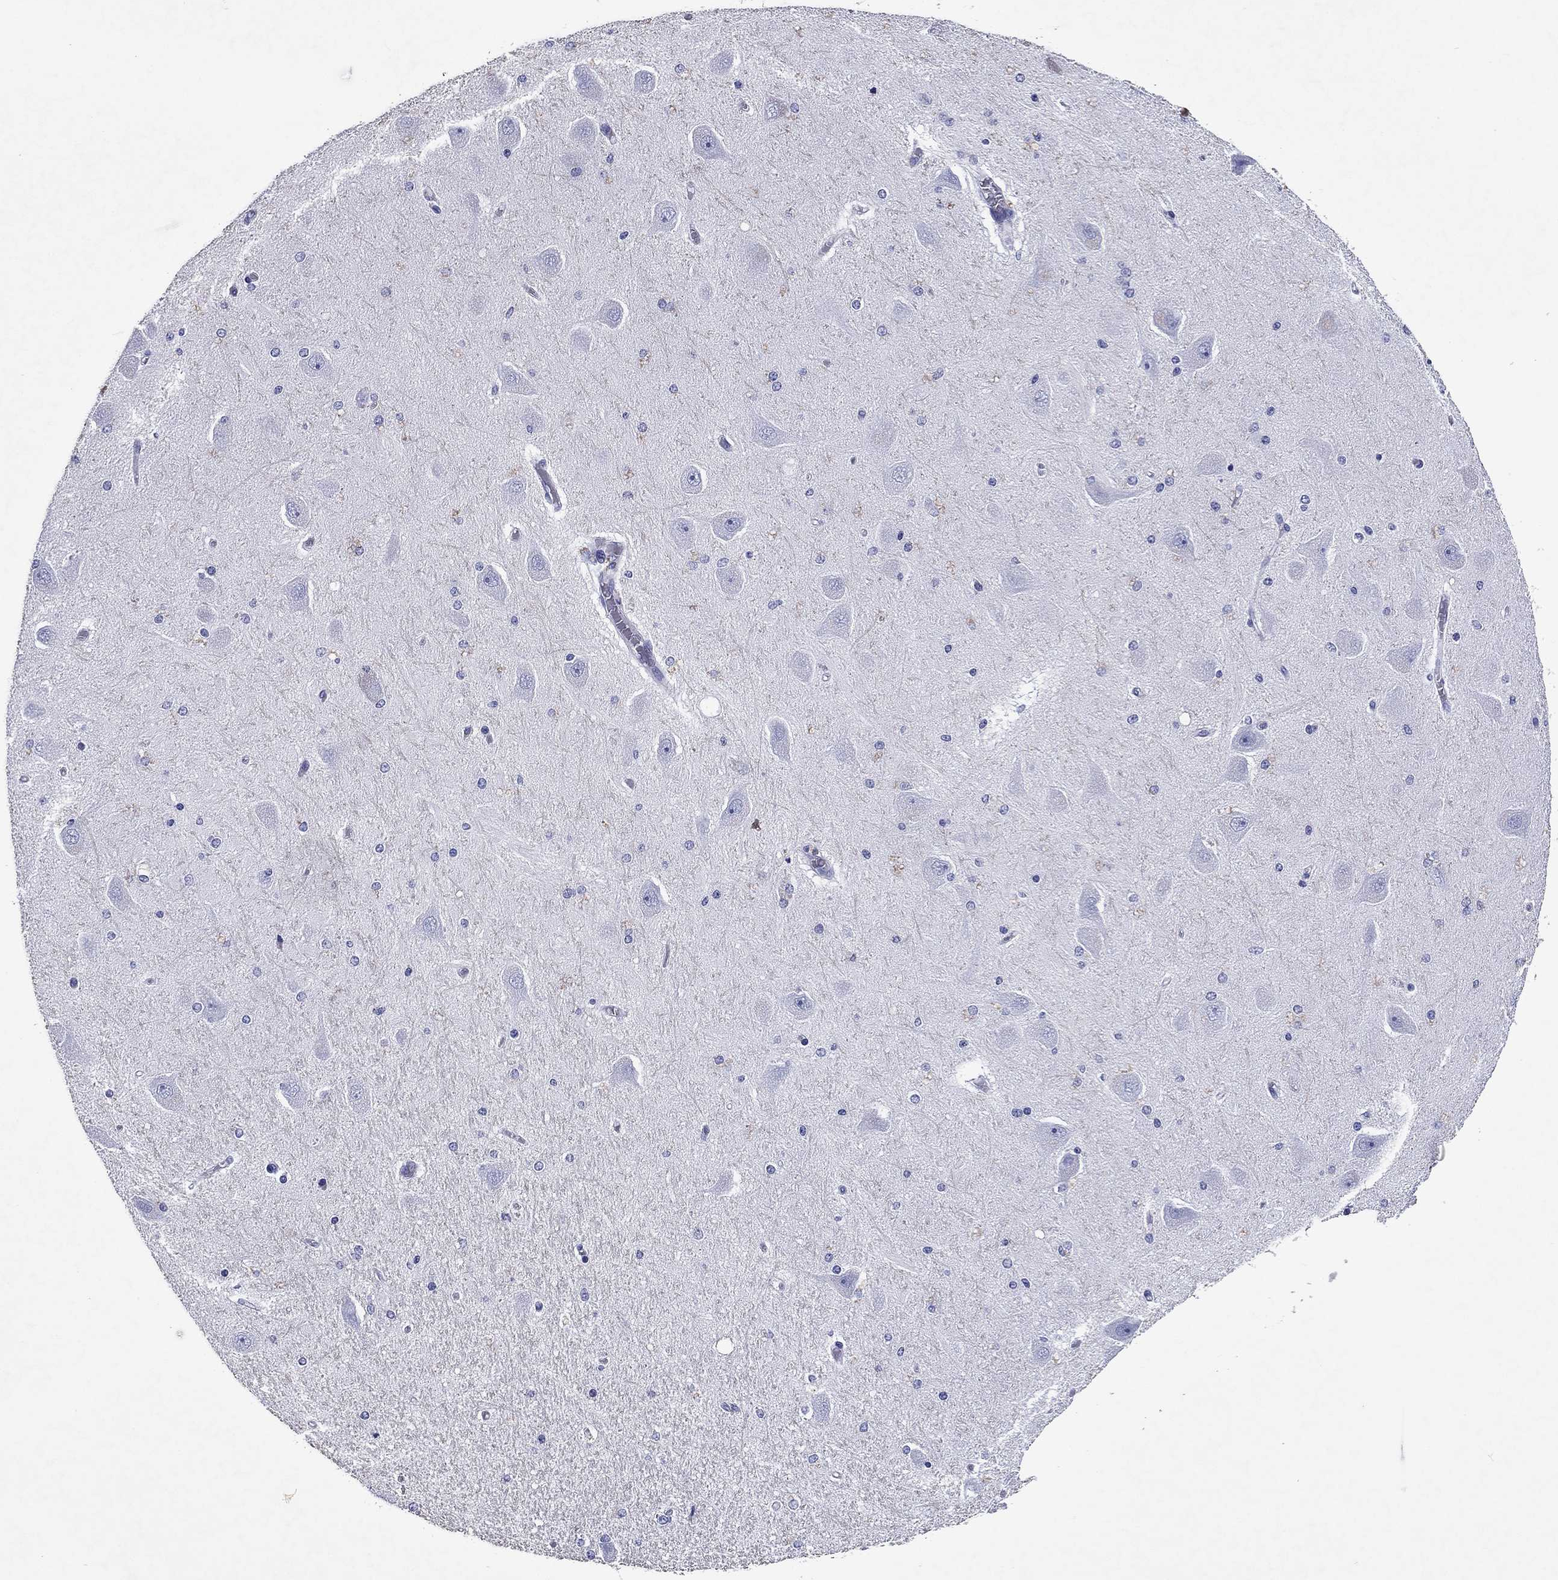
{"staining": {"intensity": "negative", "quantity": "none", "location": "none"}, "tissue": "hippocampus", "cell_type": "Glial cells", "image_type": "normal", "snomed": [{"axis": "morphology", "description": "Normal tissue, NOS"}, {"axis": "topography", "description": "Hippocampus"}], "caption": "Micrograph shows no protein staining in glial cells of unremarkable hippocampus.", "gene": "GZMK", "patient": {"sex": "female", "age": 54}}